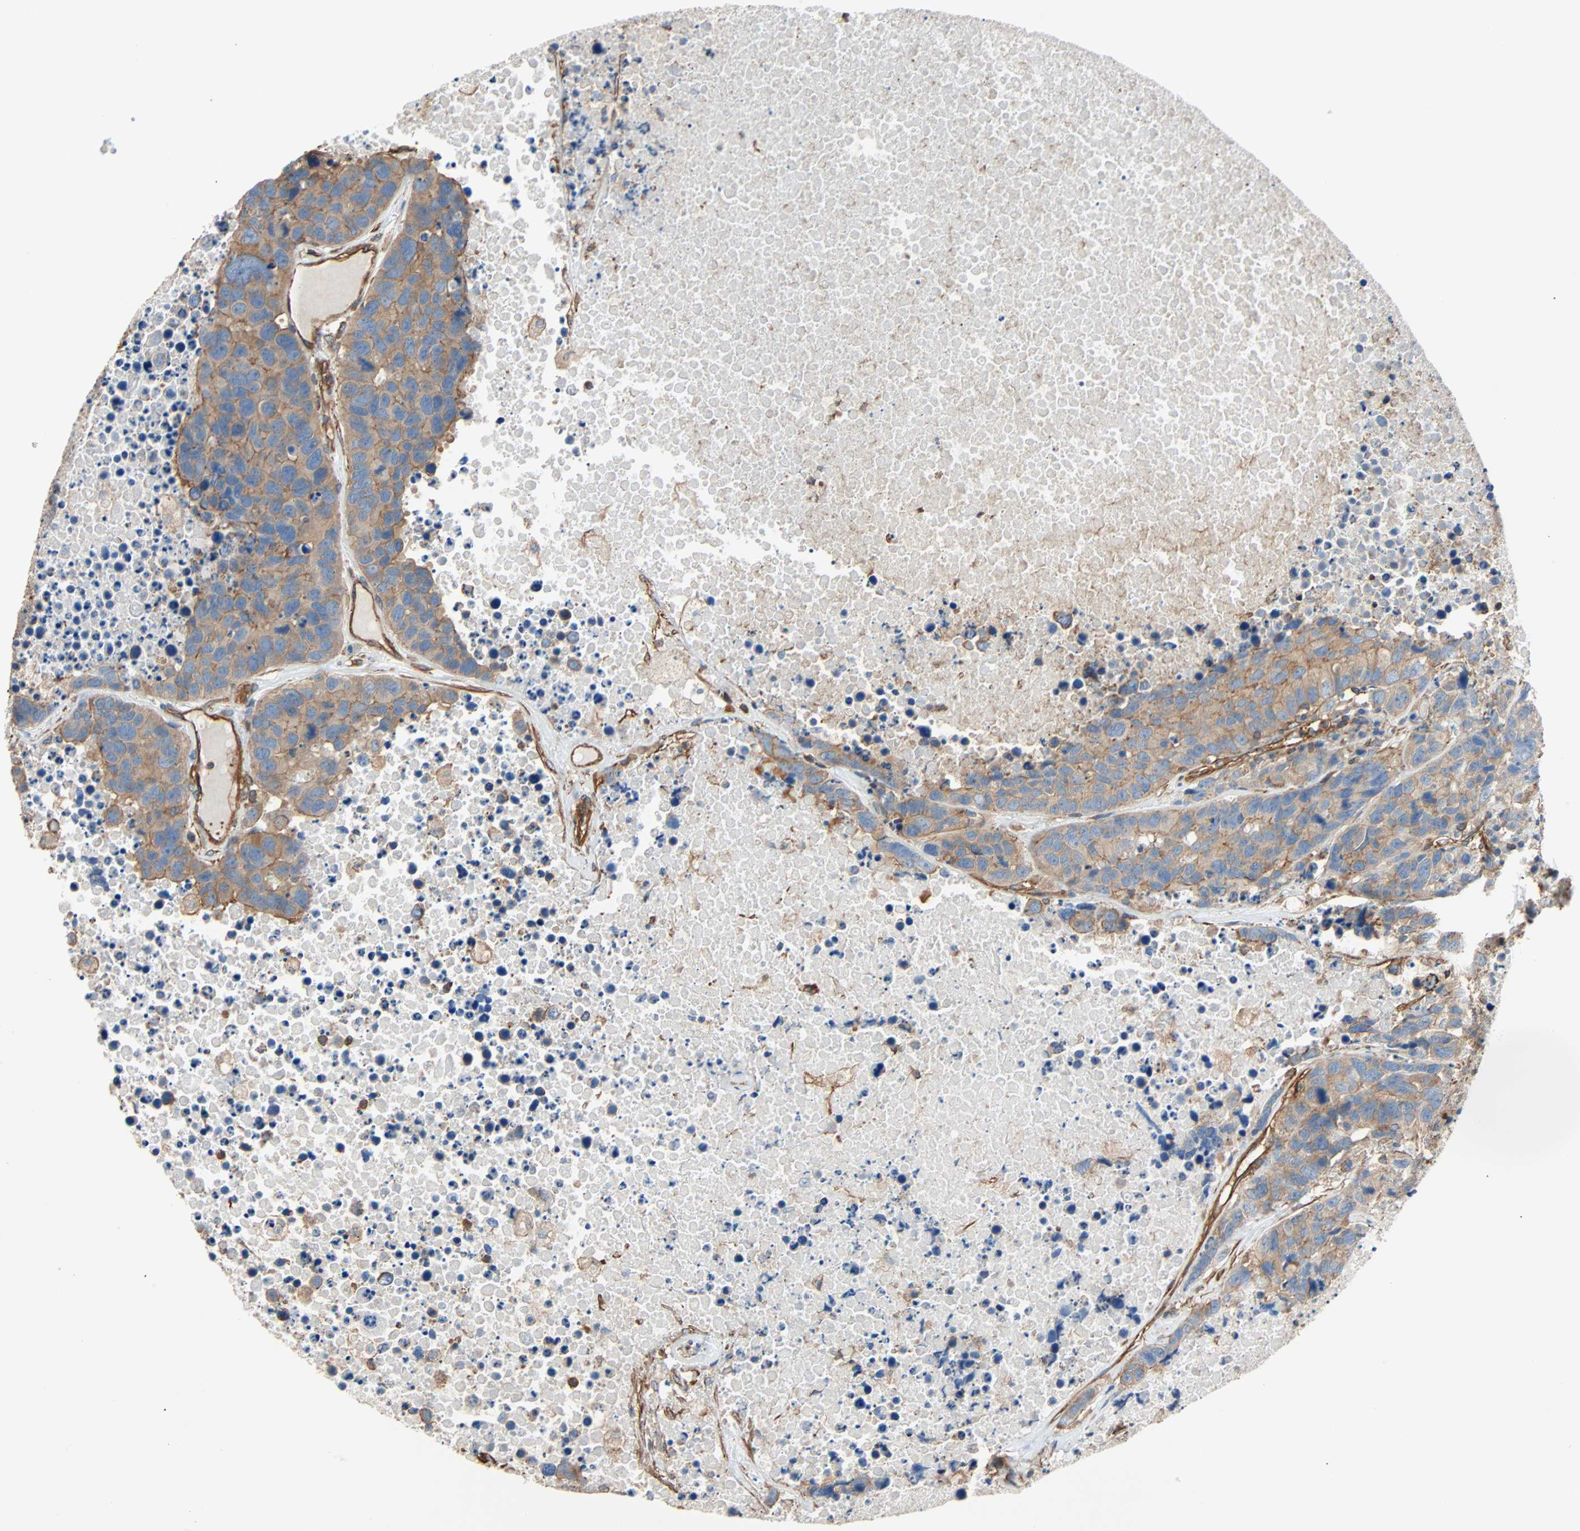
{"staining": {"intensity": "moderate", "quantity": ">75%", "location": "cytoplasmic/membranous"}, "tissue": "carcinoid", "cell_type": "Tumor cells", "image_type": "cancer", "snomed": [{"axis": "morphology", "description": "Carcinoid, malignant, NOS"}, {"axis": "topography", "description": "Lung"}], "caption": "Carcinoid was stained to show a protein in brown. There is medium levels of moderate cytoplasmic/membranous staining in about >75% of tumor cells. The staining was performed using DAB, with brown indicating positive protein expression. Nuclei are stained blue with hematoxylin.", "gene": "GALNT10", "patient": {"sex": "male", "age": 60}}